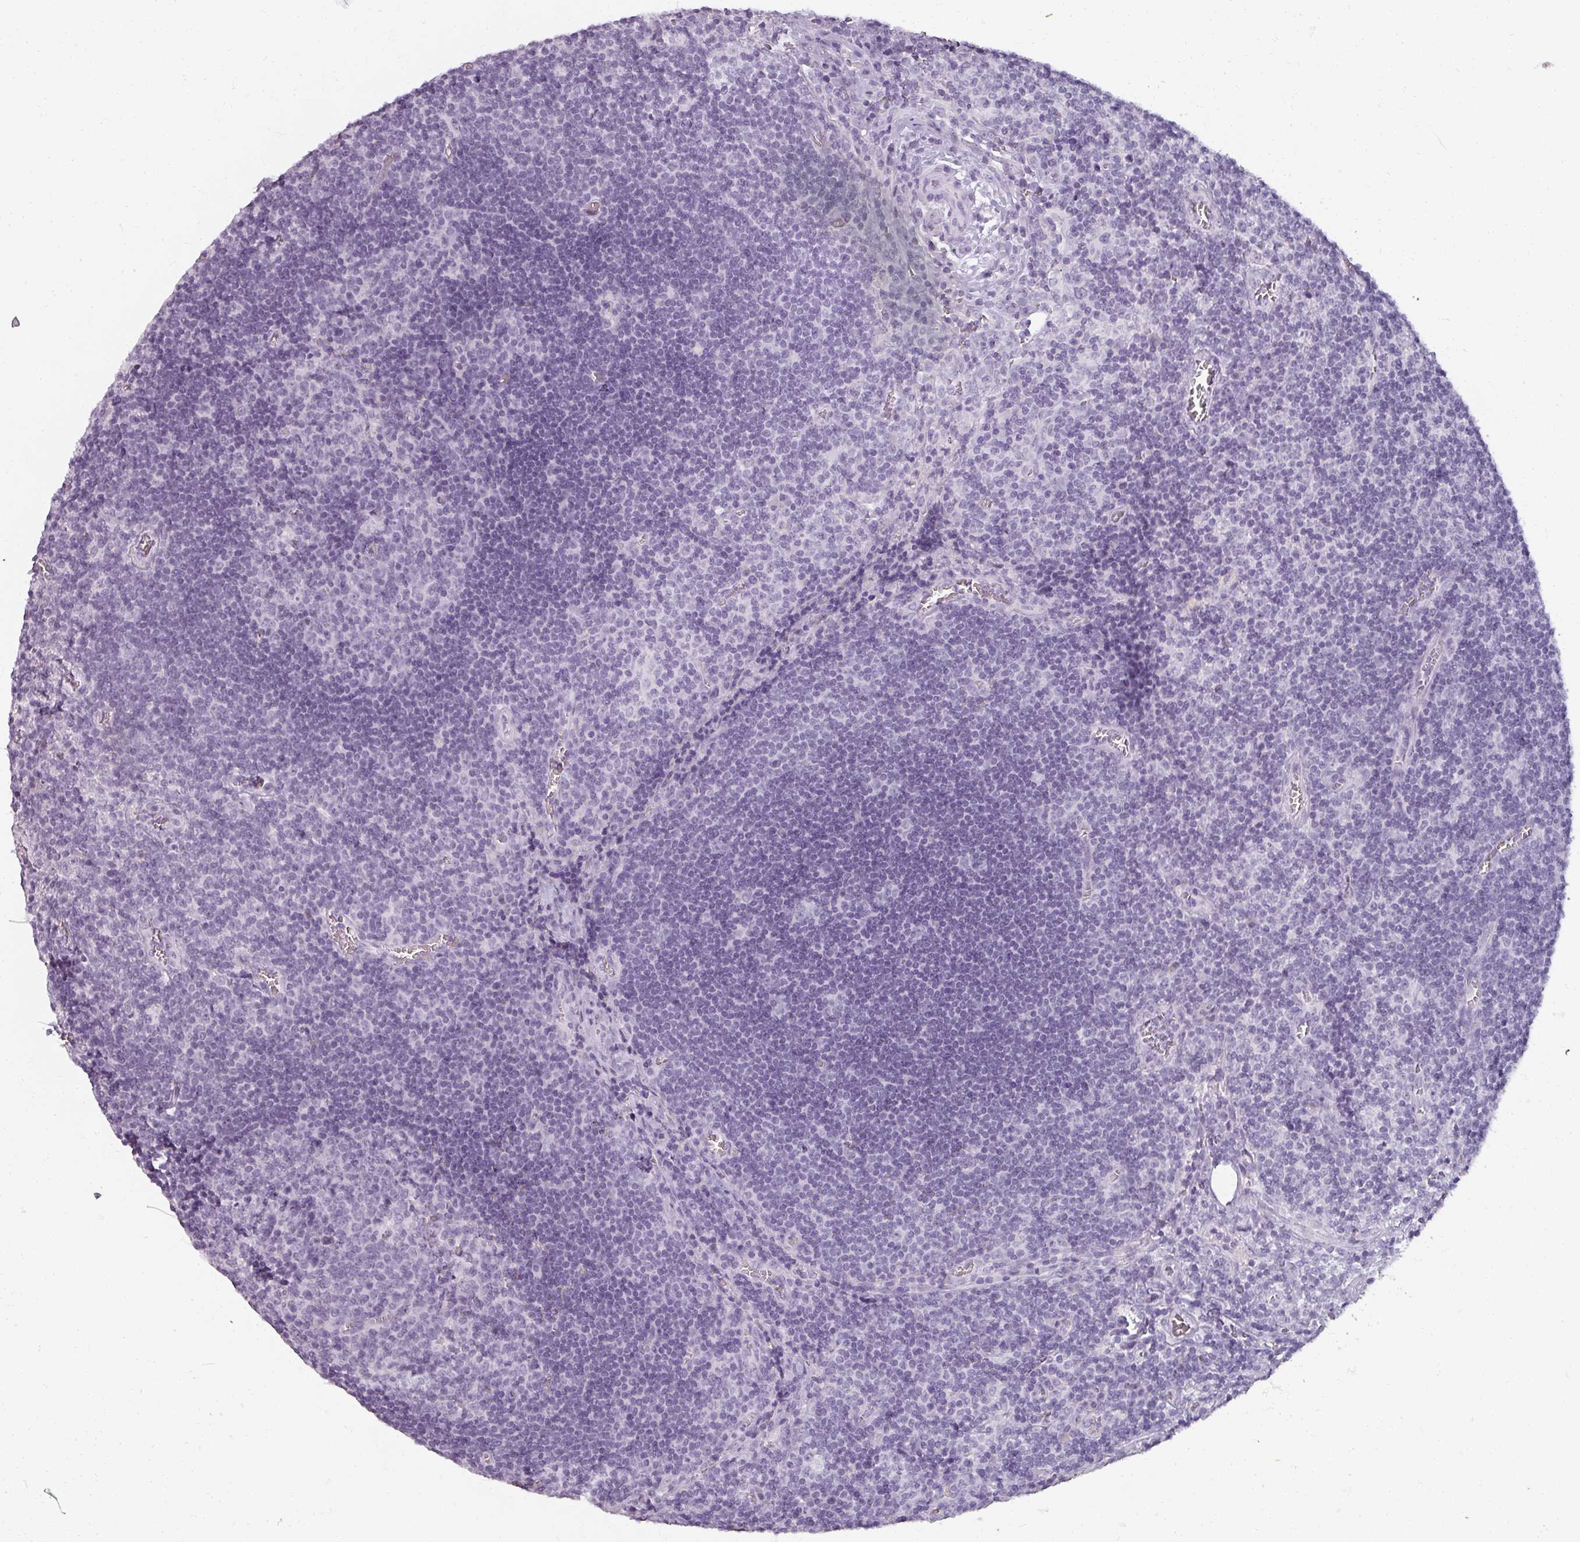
{"staining": {"intensity": "negative", "quantity": "none", "location": "none"}, "tissue": "lymph node", "cell_type": "Germinal center cells", "image_type": "normal", "snomed": [{"axis": "morphology", "description": "Normal tissue, NOS"}, {"axis": "topography", "description": "Lymph node"}], "caption": "The micrograph displays no staining of germinal center cells in benign lymph node.", "gene": "REG3A", "patient": {"sex": "male", "age": 50}}